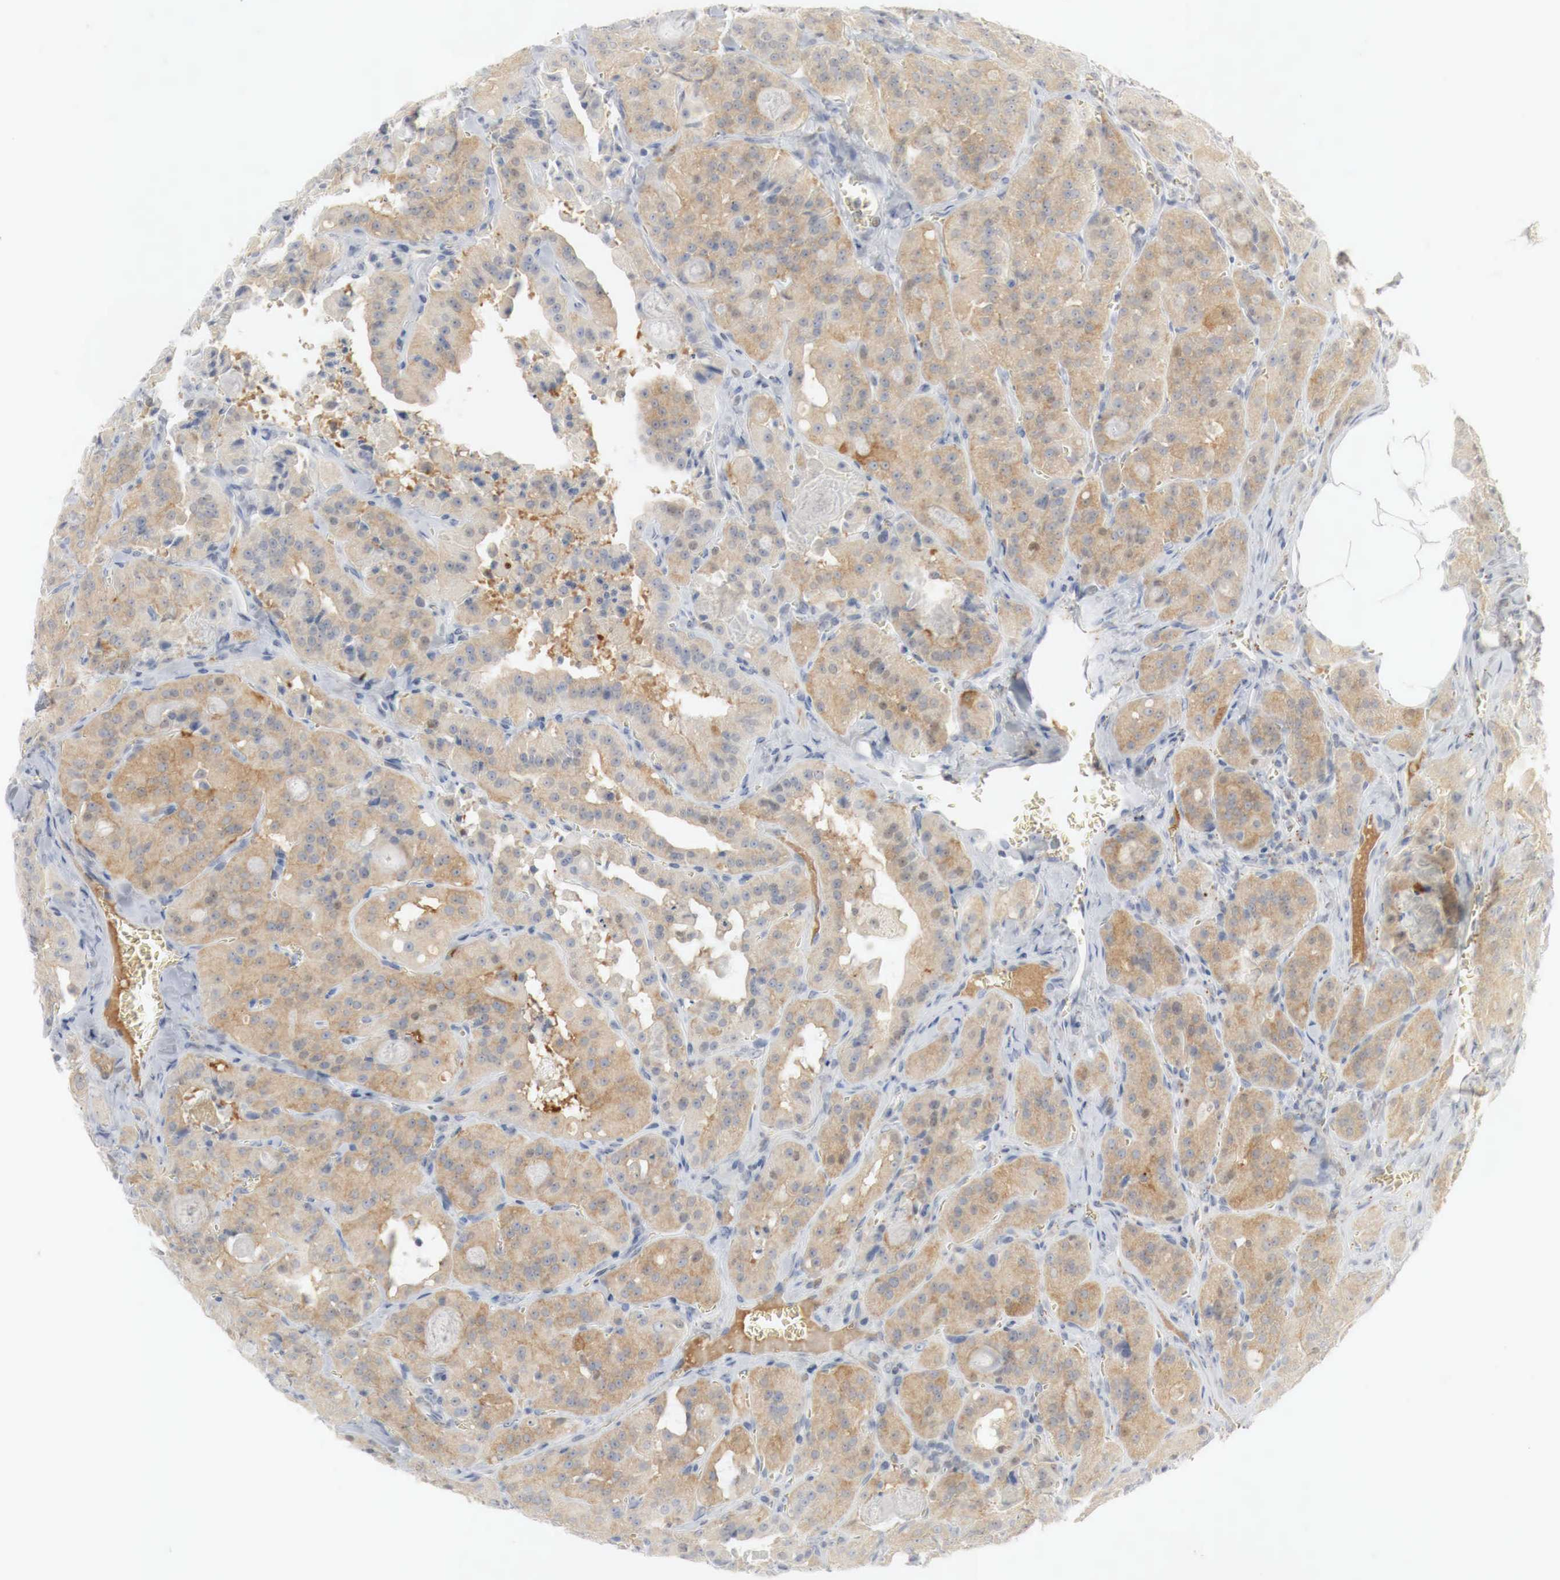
{"staining": {"intensity": "moderate", "quantity": "25%-75%", "location": "cytoplasmic/membranous,nuclear"}, "tissue": "thyroid cancer", "cell_type": "Tumor cells", "image_type": "cancer", "snomed": [{"axis": "morphology", "description": "Carcinoma, NOS"}, {"axis": "topography", "description": "Thyroid gland"}], "caption": "DAB (3,3'-diaminobenzidine) immunohistochemical staining of human thyroid cancer exhibits moderate cytoplasmic/membranous and nuclear protein expression in approximately 25%-75% of tumor cells.", "gene": "MYC", "patient": {"sex": "male", "age": 76}}